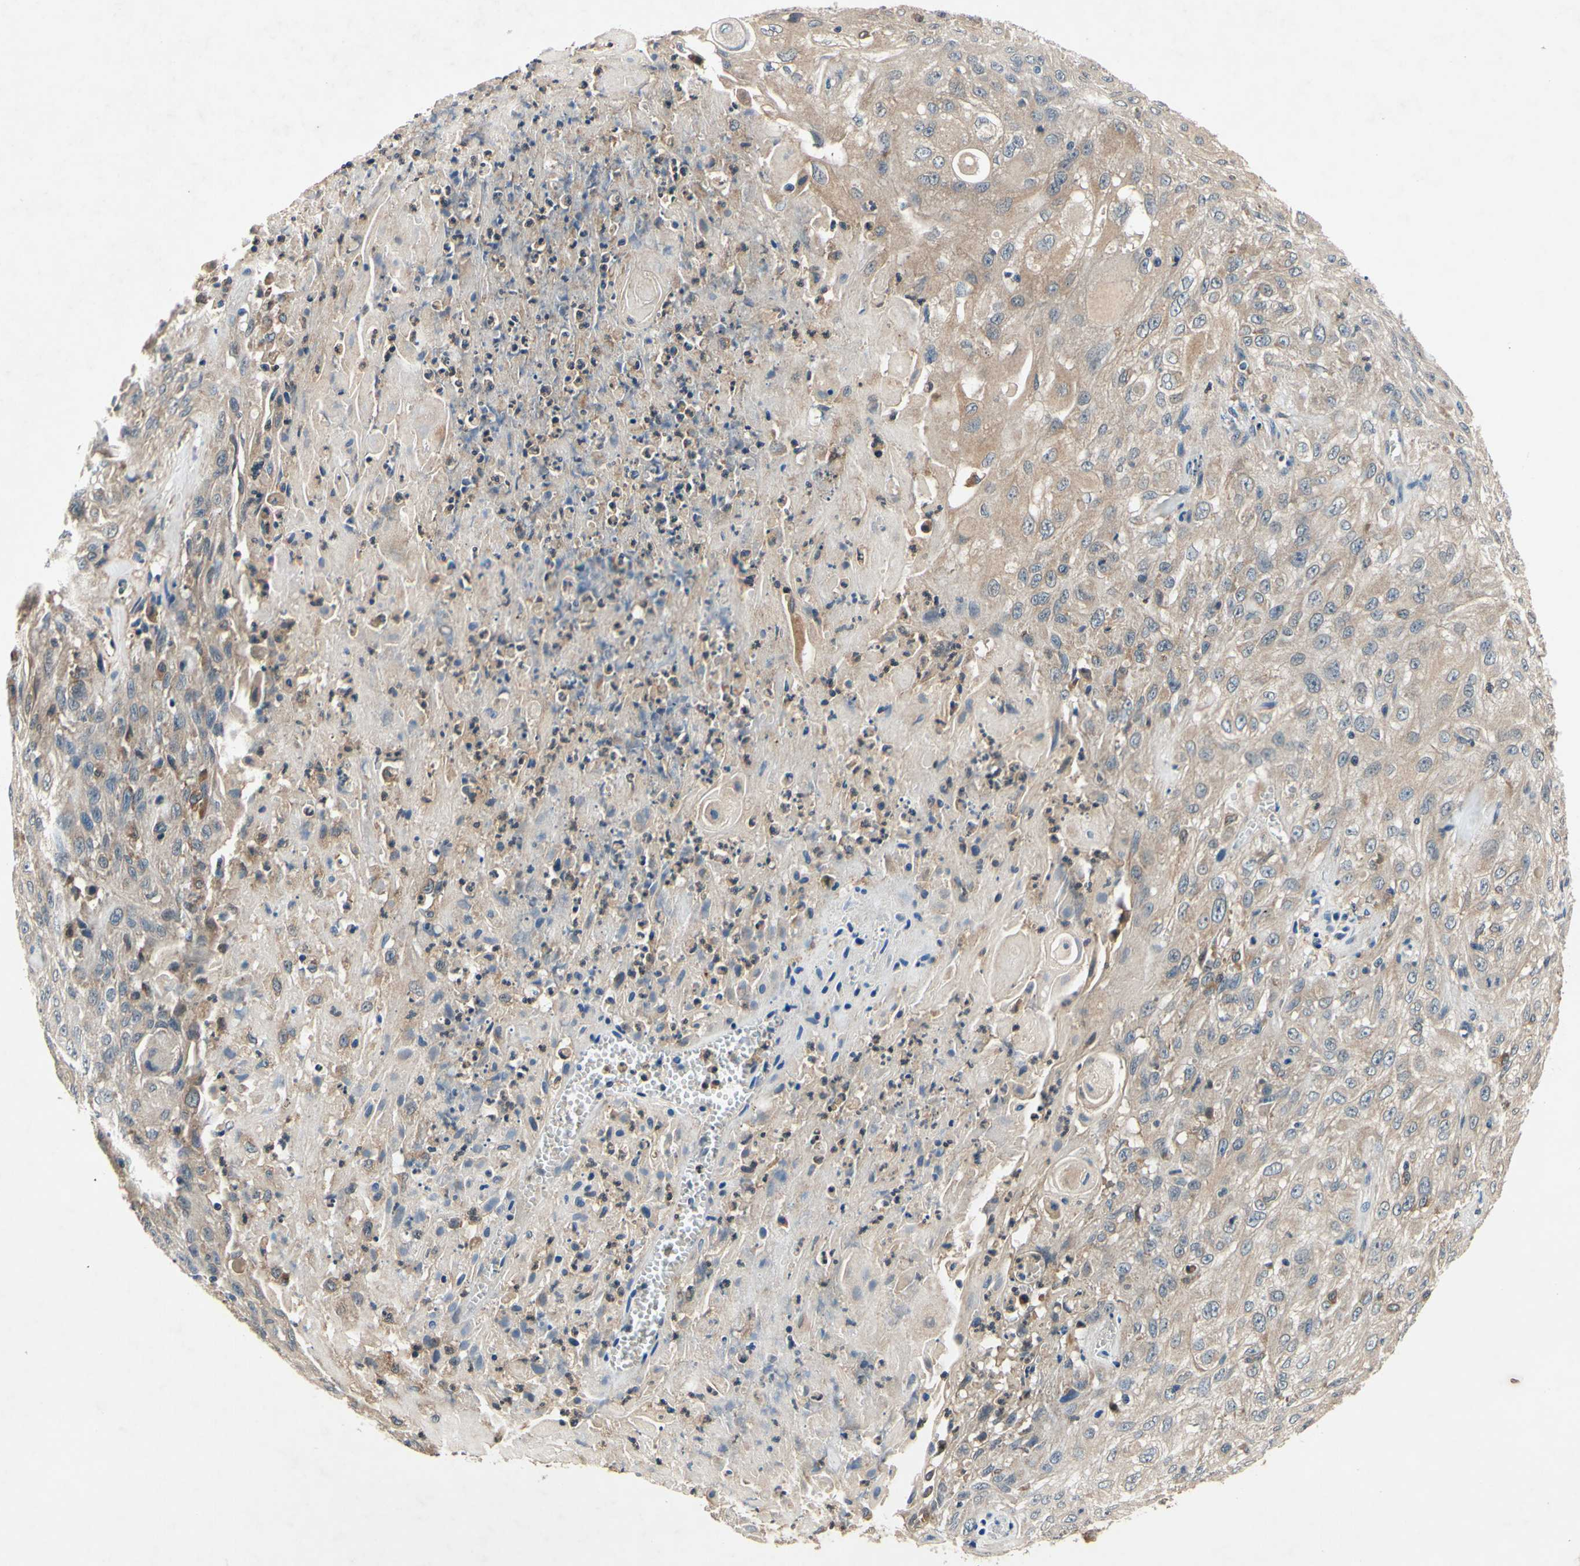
{"staining": {"intensity": "weak", "quantity": ">75%", "location": "cytoplasmic/membranous"}, "tissue": "skin cancer", "cell_type": "Tumor cells", "image_type": "cancer", "snomed": [{"axis": "morphology", "description": "Squamous cell carcinoma, NOS"}, {"axis": "topography", "description": "Skin"}], "caption": "The immunohistochemical stain shows weak cytoplasmic/membranous expression in tumor cells of skin cancer tissue. The protein is stained brown, and the nuclei are stained in blue (DAB IHC with brightfield microscopy, high magnification).", "gene": "PLA2G4A", "patient": {"sex": "male", "age": 75}}